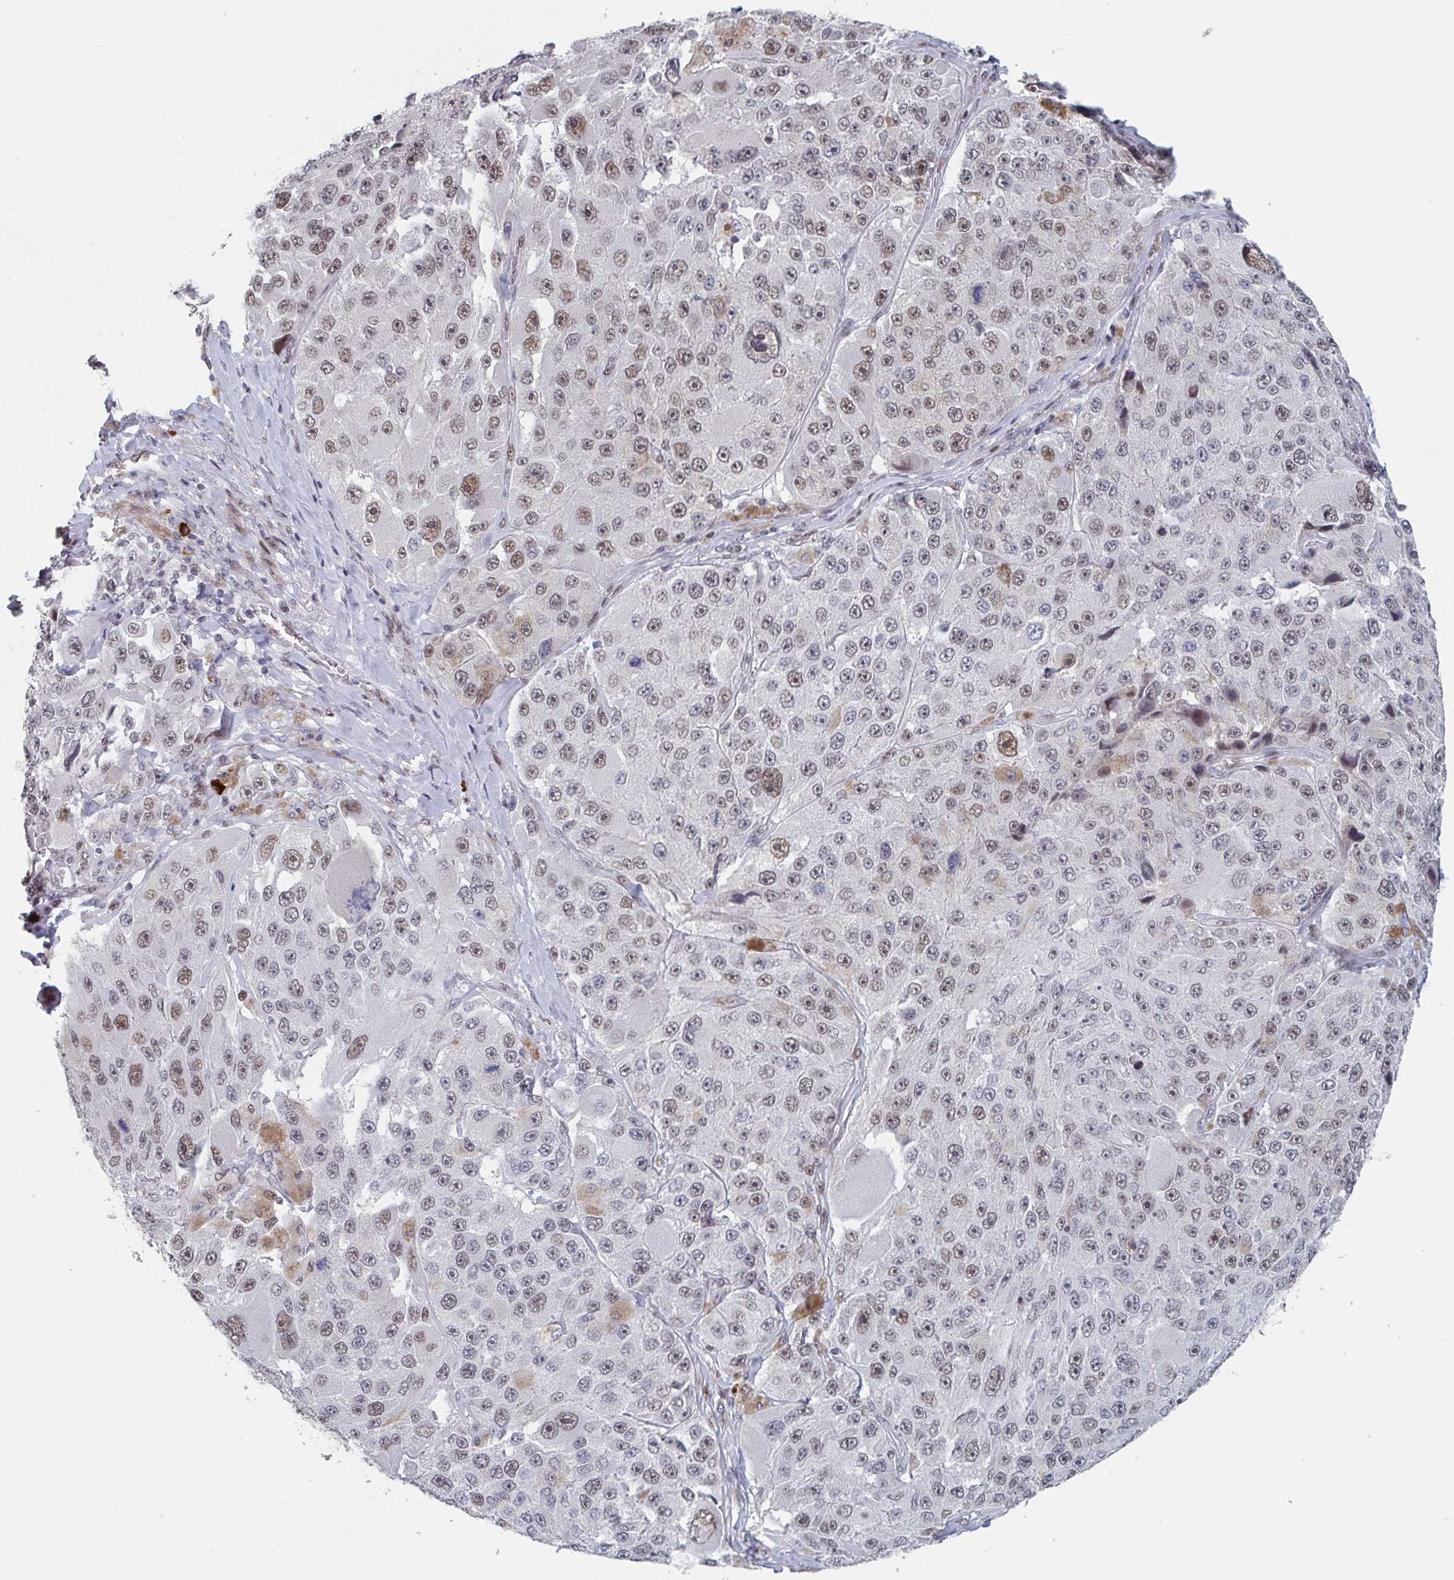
{"staining": {"intensity": "moderate", "quantity": ">75%", "location": "nuclear"}, "tissue": "melanoma", "cell_type": "Tumor cells", "image_type": "cancer", "snomed": [{"axis": "morphology", "description": "Malignant melanoma, Metastatic site"}, {"axis": "topography", "description": "Lymph node"}], "caption": "Protein positivity by immunohistochemistry reveals moderate nuclear positivity in approximately >75% of tumor cells in malignant melanoma (metastatic site).", "gene": "BCL7B", "patient": {"sex": "male", "age": 62}}